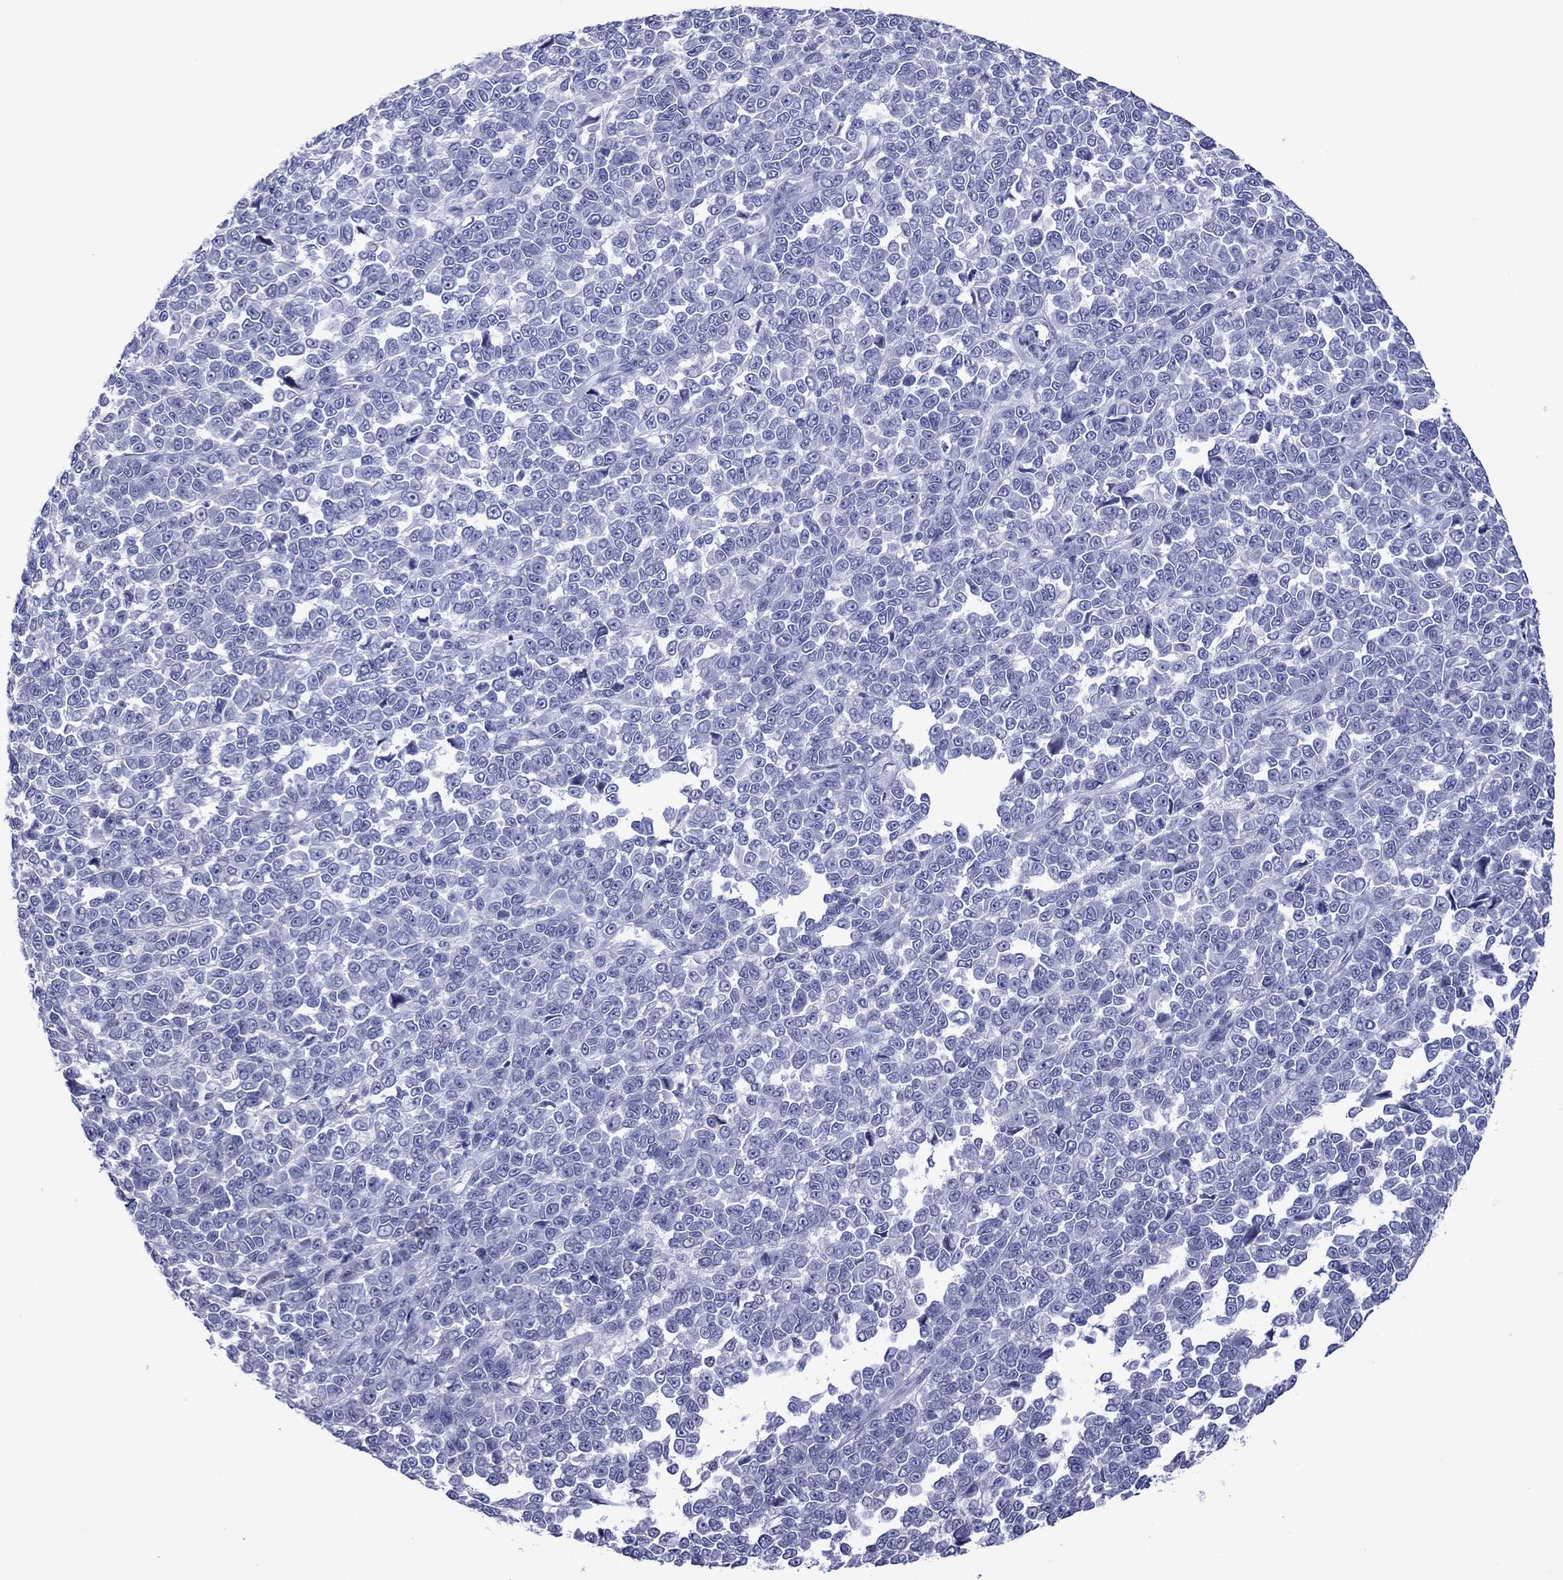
{"staining": {"intensity": "negative", "quantity": "none", "location": "none"}, "tissue": "melanoma", "cell_type": "Tumor cells", "image_type": "cancer", "snomed": [{"axis": "morphology", "description": "Malignant melanoma, NOS"}, {"axis": "topography", "description": "Skin"}], "caption": "Immunohistochemistry of malignant melanoma reveals no positivity in tumor cells.", "gene": "PIWIL1", "patient": {"sex": "female", "age": 95}}